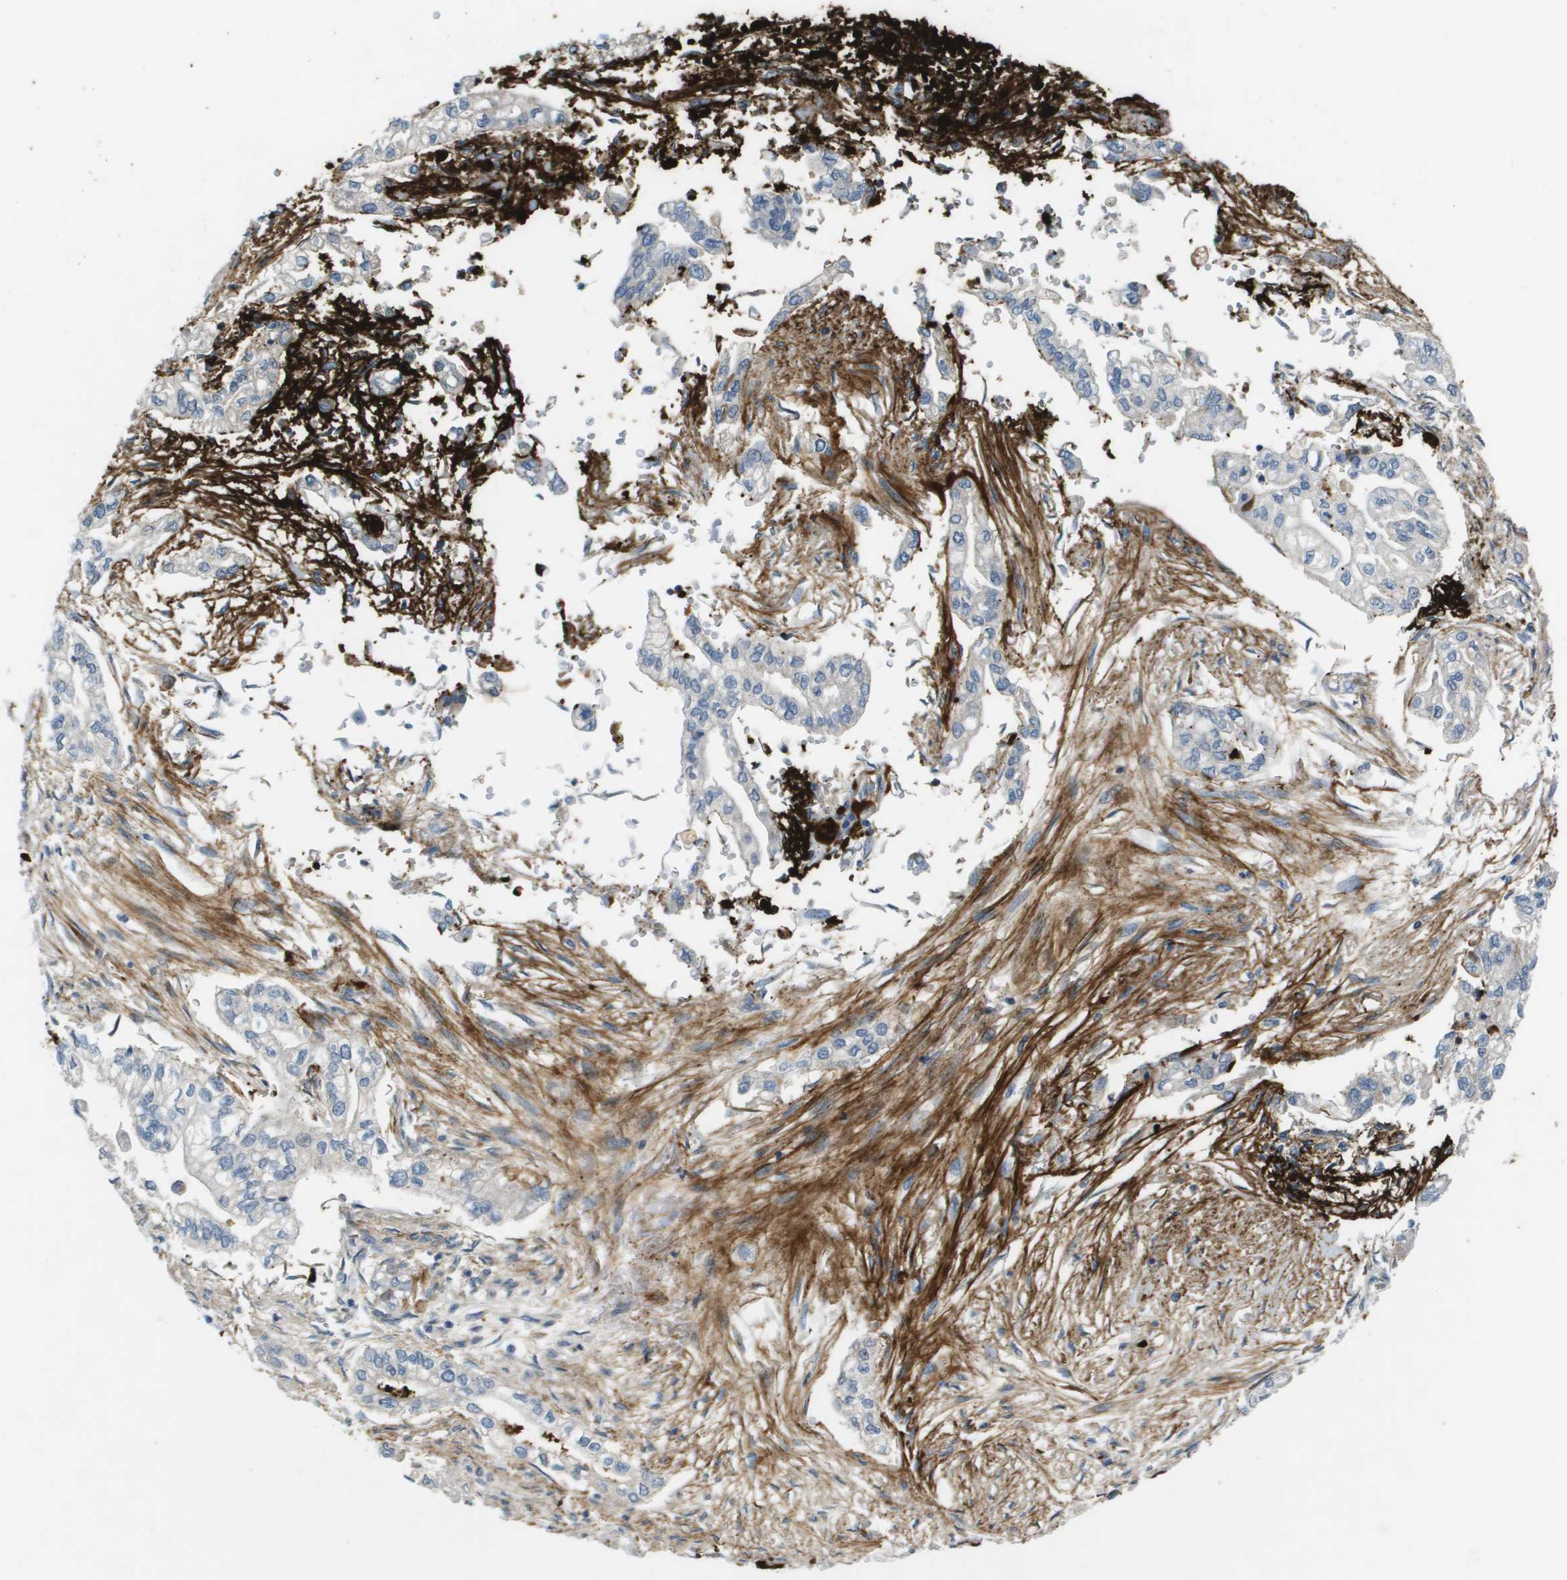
{"staining": {"intensity": "negative", "quantity": "none", "location": "none"}, "tissue": "pancreatic cancer", "cell_type": "Tumor cells", "image_type": "cancer", "snomed": [{"axis": "morphology", "description": "Normal tissue, NOS"}, {"axis": "topography", "description": "Pancreas"}], "caption": "Immunohistochemistry (IHC) micrograph of human pancreatic cancer stained for a protein (brown), which shows no staining in tumor cells.", "gene": "VTN", "patient": {"sex": "male", "age": 42}}